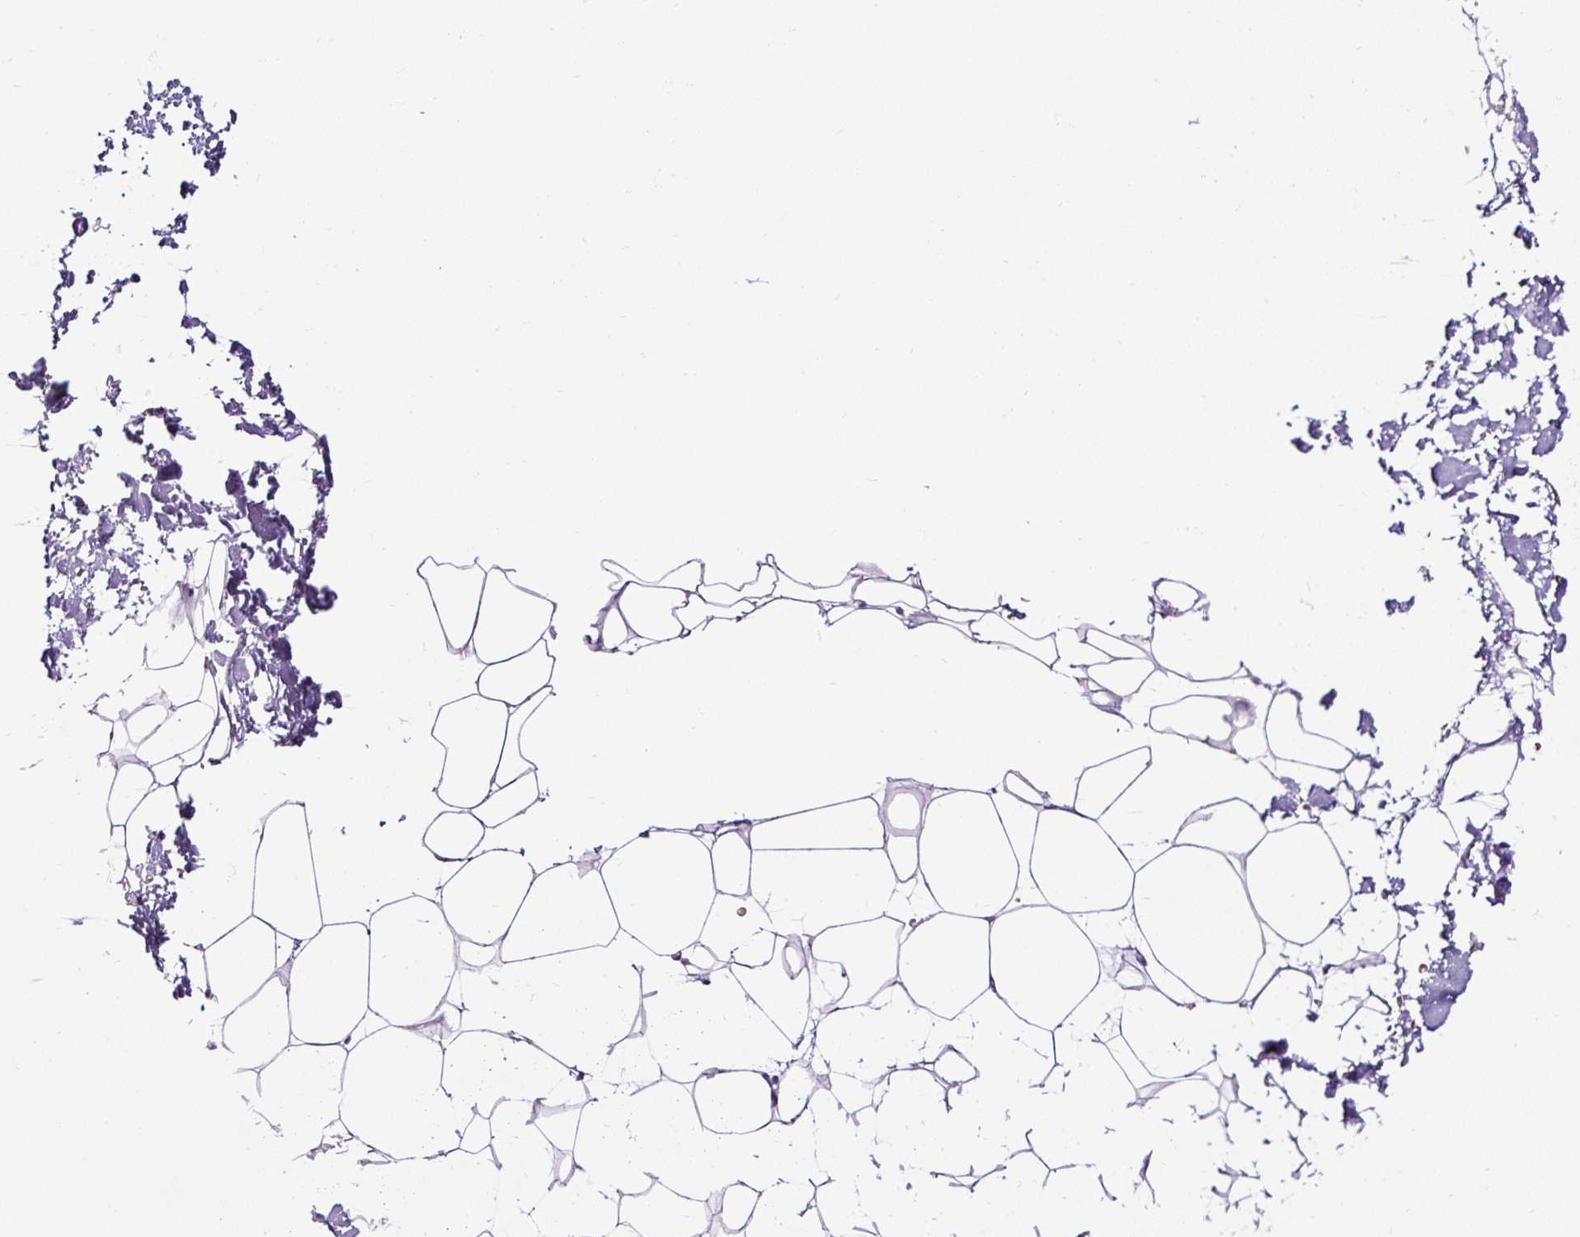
{"staining": {"intensity": "negative", "quantity": "none", "location": "none"}, "tissue": "adipose tissue", "cell_type": "Adipocytes", "image_type": "normal", "snomed": [{"axis": "morphology", "description": "Normal tissue, NOS"}, {"axis": "topography", "description": "Skin"}, {"axis": "topography", "description": "Peripheral nerve tissue"}], "caption": "The IHC image has no significant expression in adipocytes of adipose tissue. (DAB immunohistochemistry (IHC) visualized using brightfield microscopy, high magnification).", "gene": "SLC7A8", "patient": {"sex": "female", "age": 56}}